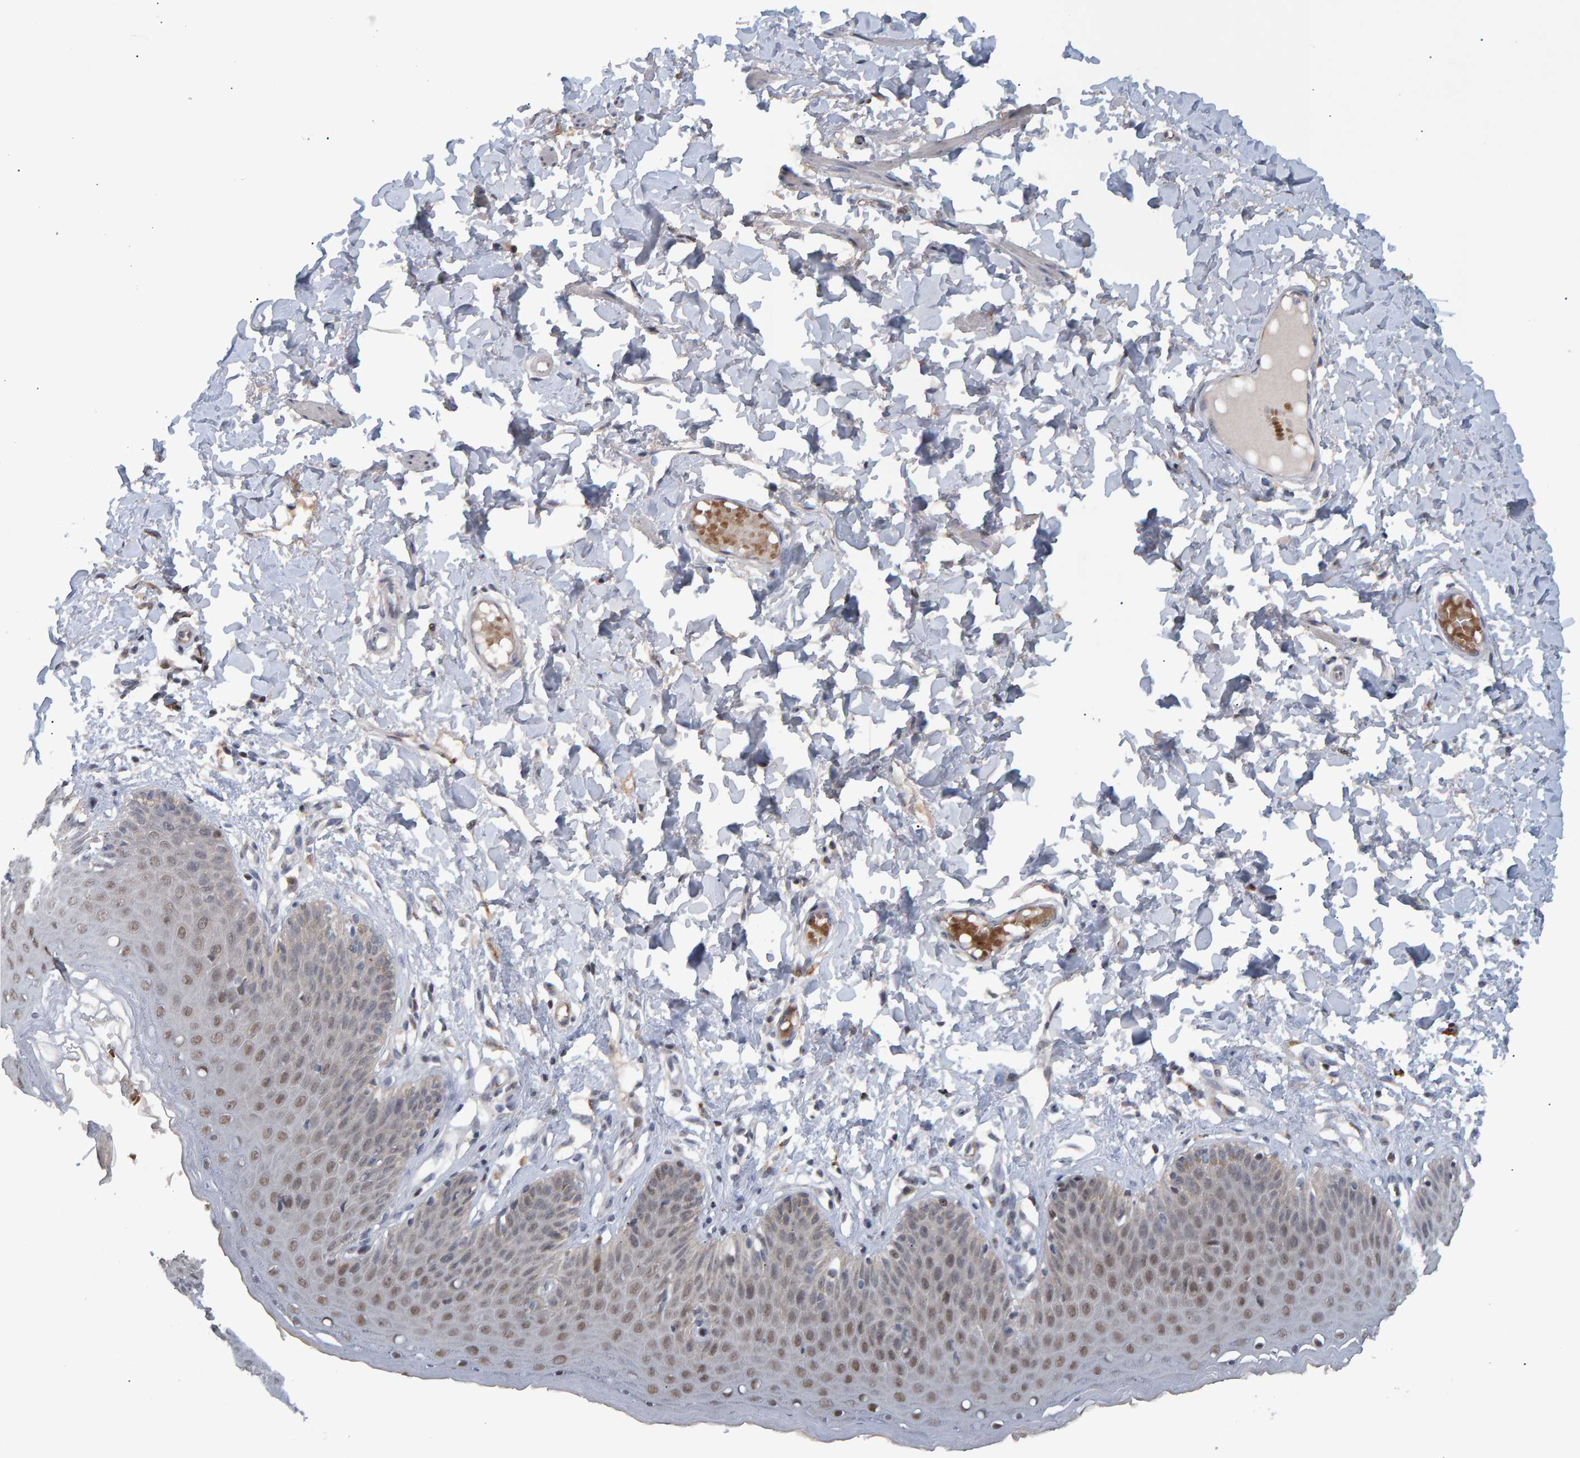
{"staining": {"intensity": "moderate", "quantity": ">75%", "location": "nuclear"}, "tissue": "skin", "cell_type": "Epidermal cells", "image_type": "normal", "snomed": [{"axis": "morphology", "description": "Normal tissue, NOS"}, {"axis": "topography", "description": "Vulva"}], "caption": "The photomicrograph displays staining of unremarkable skin, revealing moderate nuclear protein expression (brown color) within epidermal cells.", "gene": "ESRP1", "patient": {"sex": "female", "age": 66}}